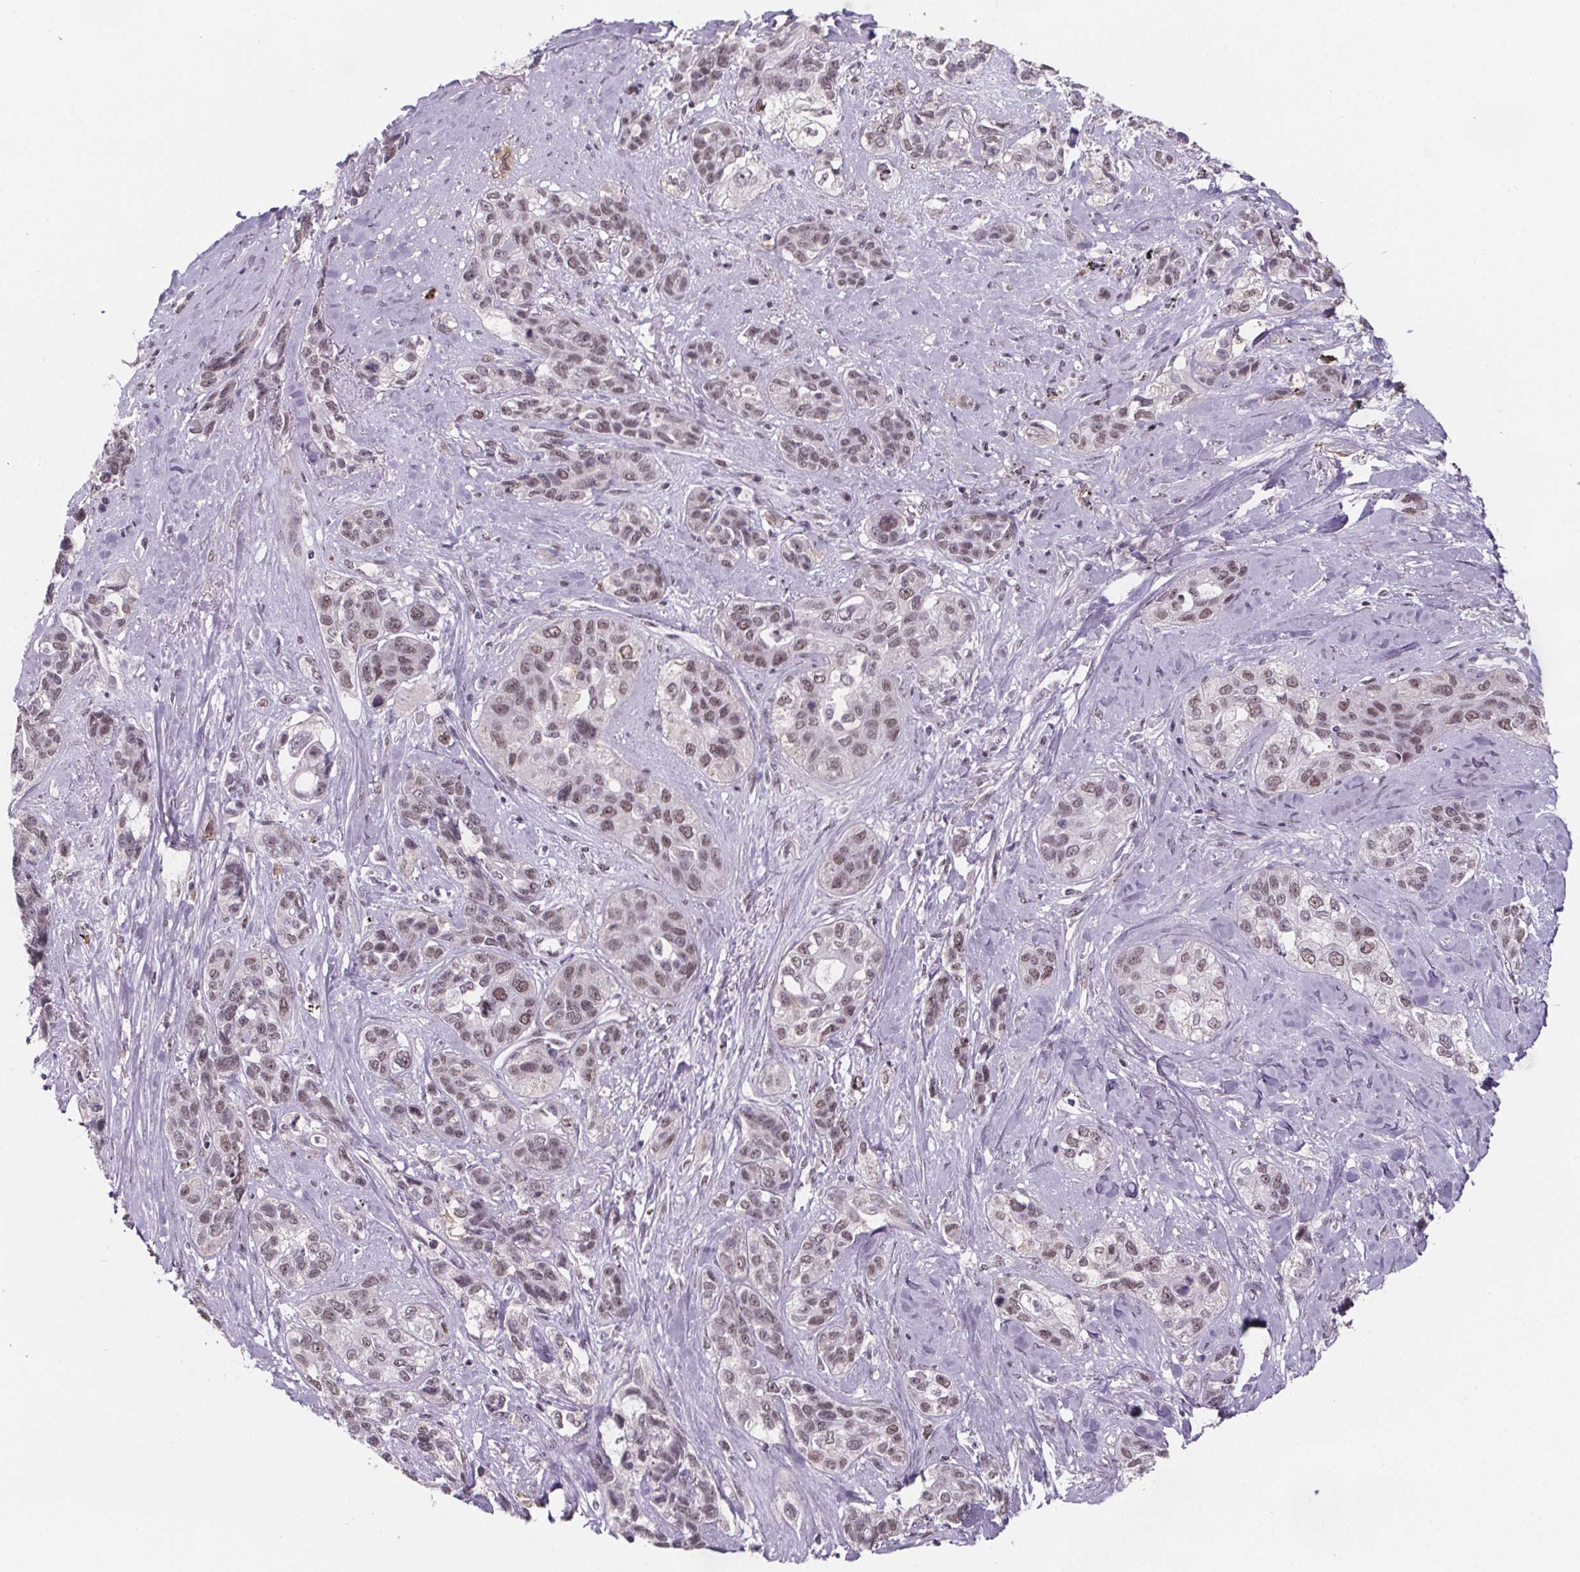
{"staining": {"intensity": "moderate", "quantity": ">75%", "location": "nuclear"}, "tissue": "lung cancer", "cell_type": "Tumor cells", "image_type": "cancer", "snomed": [{"axis": "morphology", "description": "Squamous cell carcinoma, NOS"}, {"axis": "topography", "description": "Lung"}], "caption": "Human lung cancer (squamous cell carcinoma) stained with a protein marker exhibits moderate staining in tumor cells.", "gene": "ZNF572", "patient": {"sex": "female", "age": 70}}